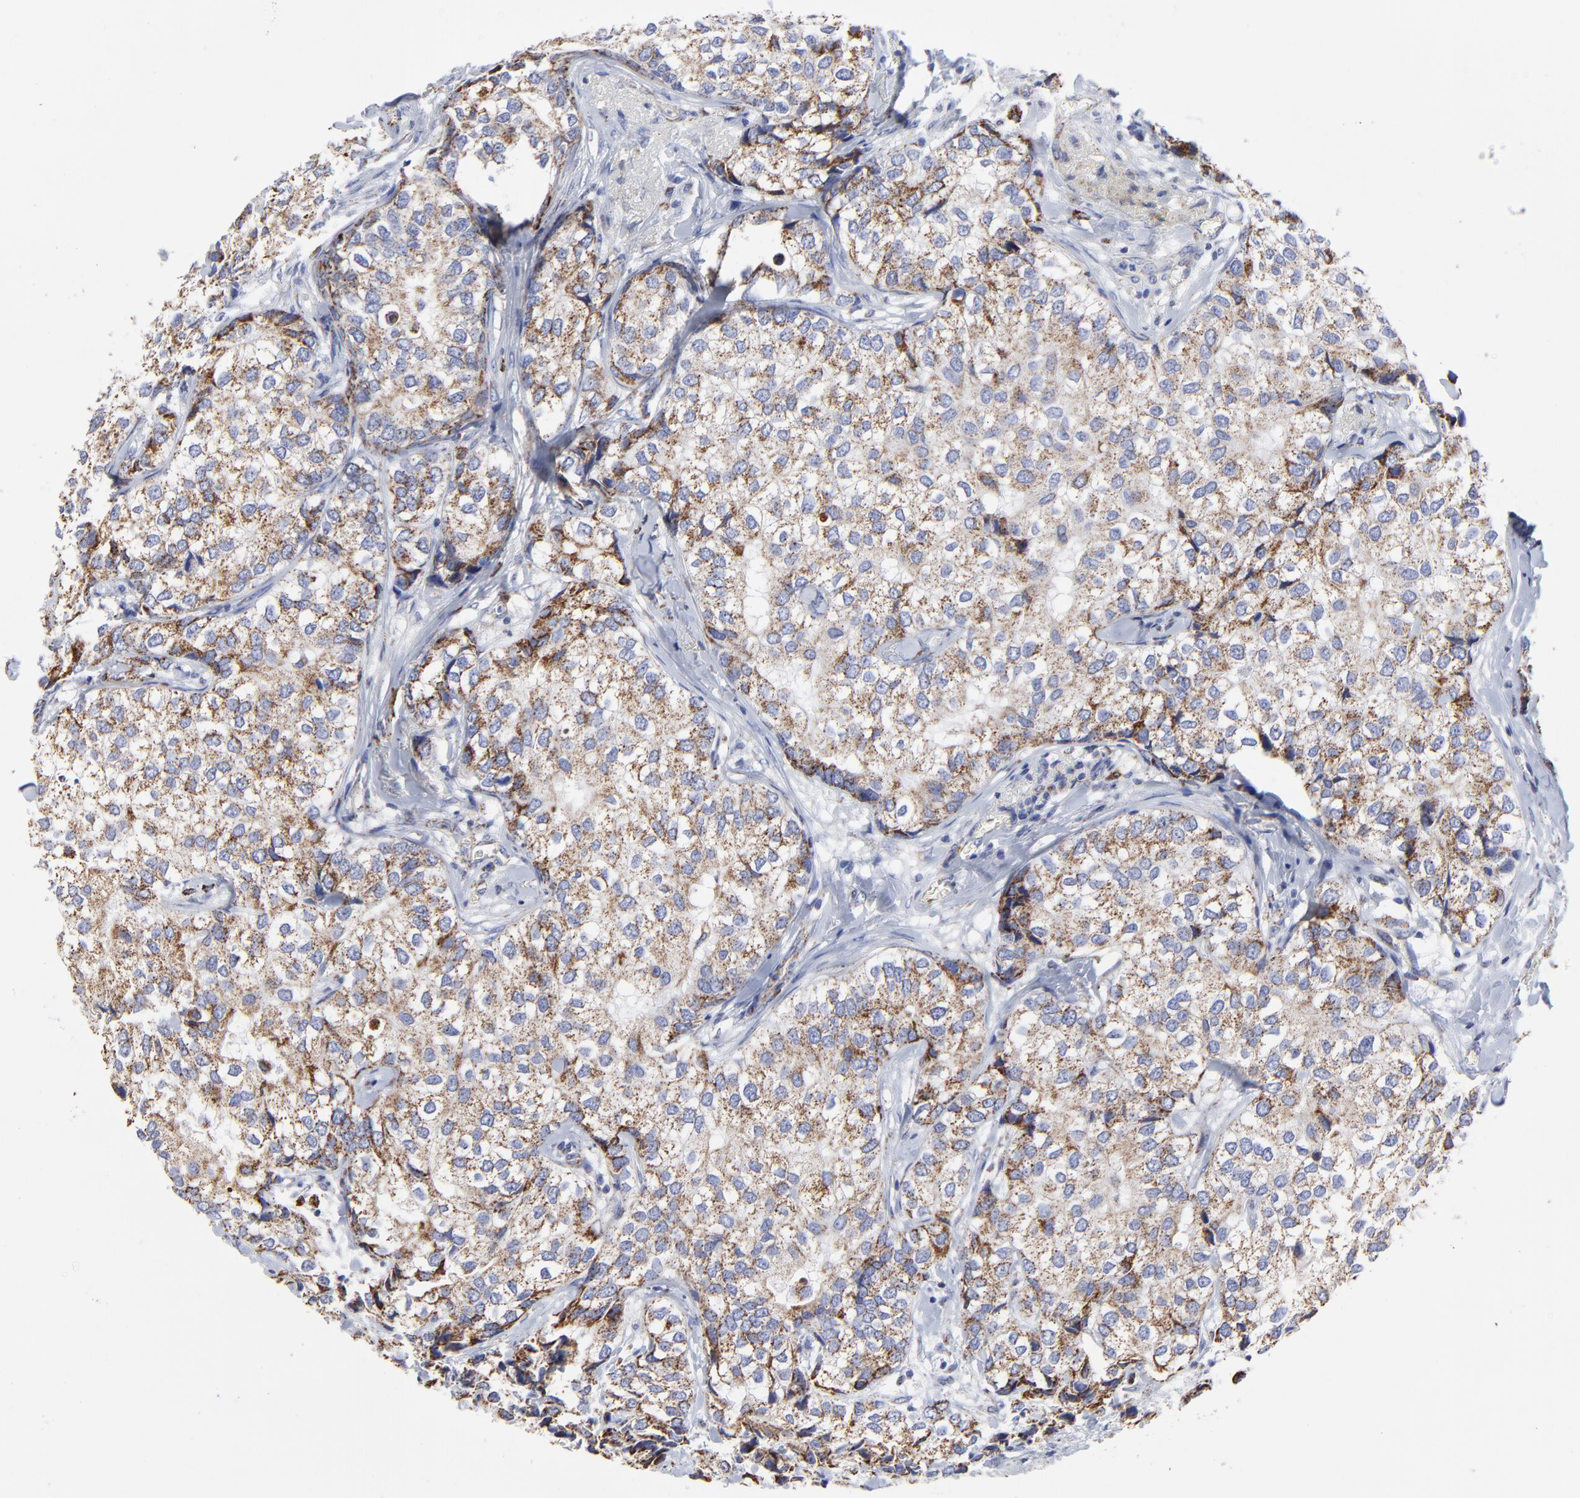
{"staining": {"intensity": "moderate", "quantity": "<25%", "location": "cytoplasmic/membranous"}, "tissue": "breast cancer", "cell_type": "Tumor cells", "image_type": "cancer", "snomed": [{"axis": "morphology", "description": "Duct carcinoma"}, {"axis": "topography", "description": "Breast"}], "caption": "Immunohistochemistry (IHC) micrograph of neoplastic tissue: human invasive ductal carcinoma (breast) stained using immunohistochemistry (IHC) exhibits low levels of moderate protein expression localized specifically in the cytoplasmic/membranous of tumor cells, appearing as a cytoplasmic/membranous brown color.", "gene": "PINK1", "patient": {"sex": "female", "age": 68}}